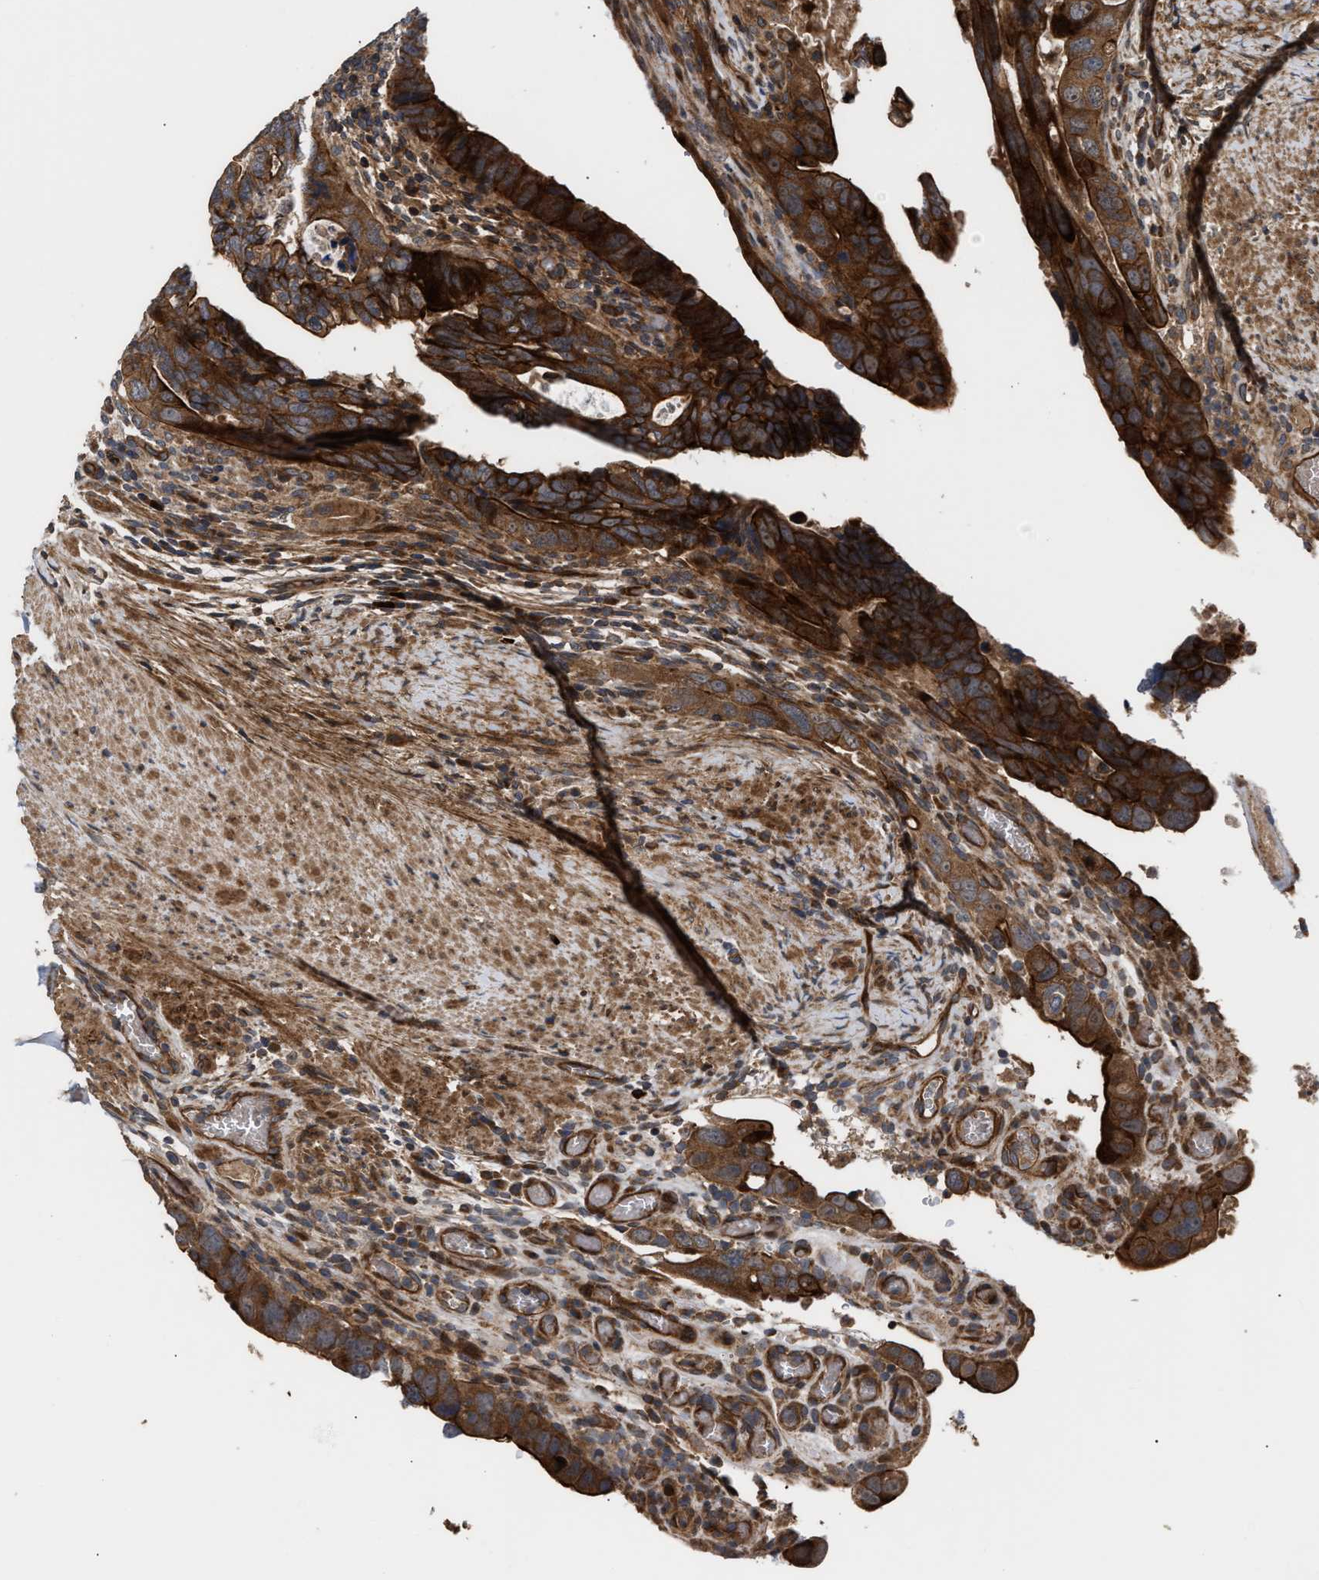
{"staining": {"intensity": "strong", "quantity": ">75%", "location": "cytoplasmic/membranous"}, "tissue": "colorectal cancer", "cell_type": "Tumor cells", "image_type": "cancer", "snomed": [{"axis": "morphology", "description": "Adenocarcinoma, NOS"}, {"axis": "topography", "description": "Rectum"}], "caption": "High-power microscopy captured an IHC micrograph of colorectal adenocarcinoma, revealing strong cytoplasmic/membranous positivity in about >75% of tumor cells.", "gene": "STAU1", "patient": {"sex": "male", "age": 53}}